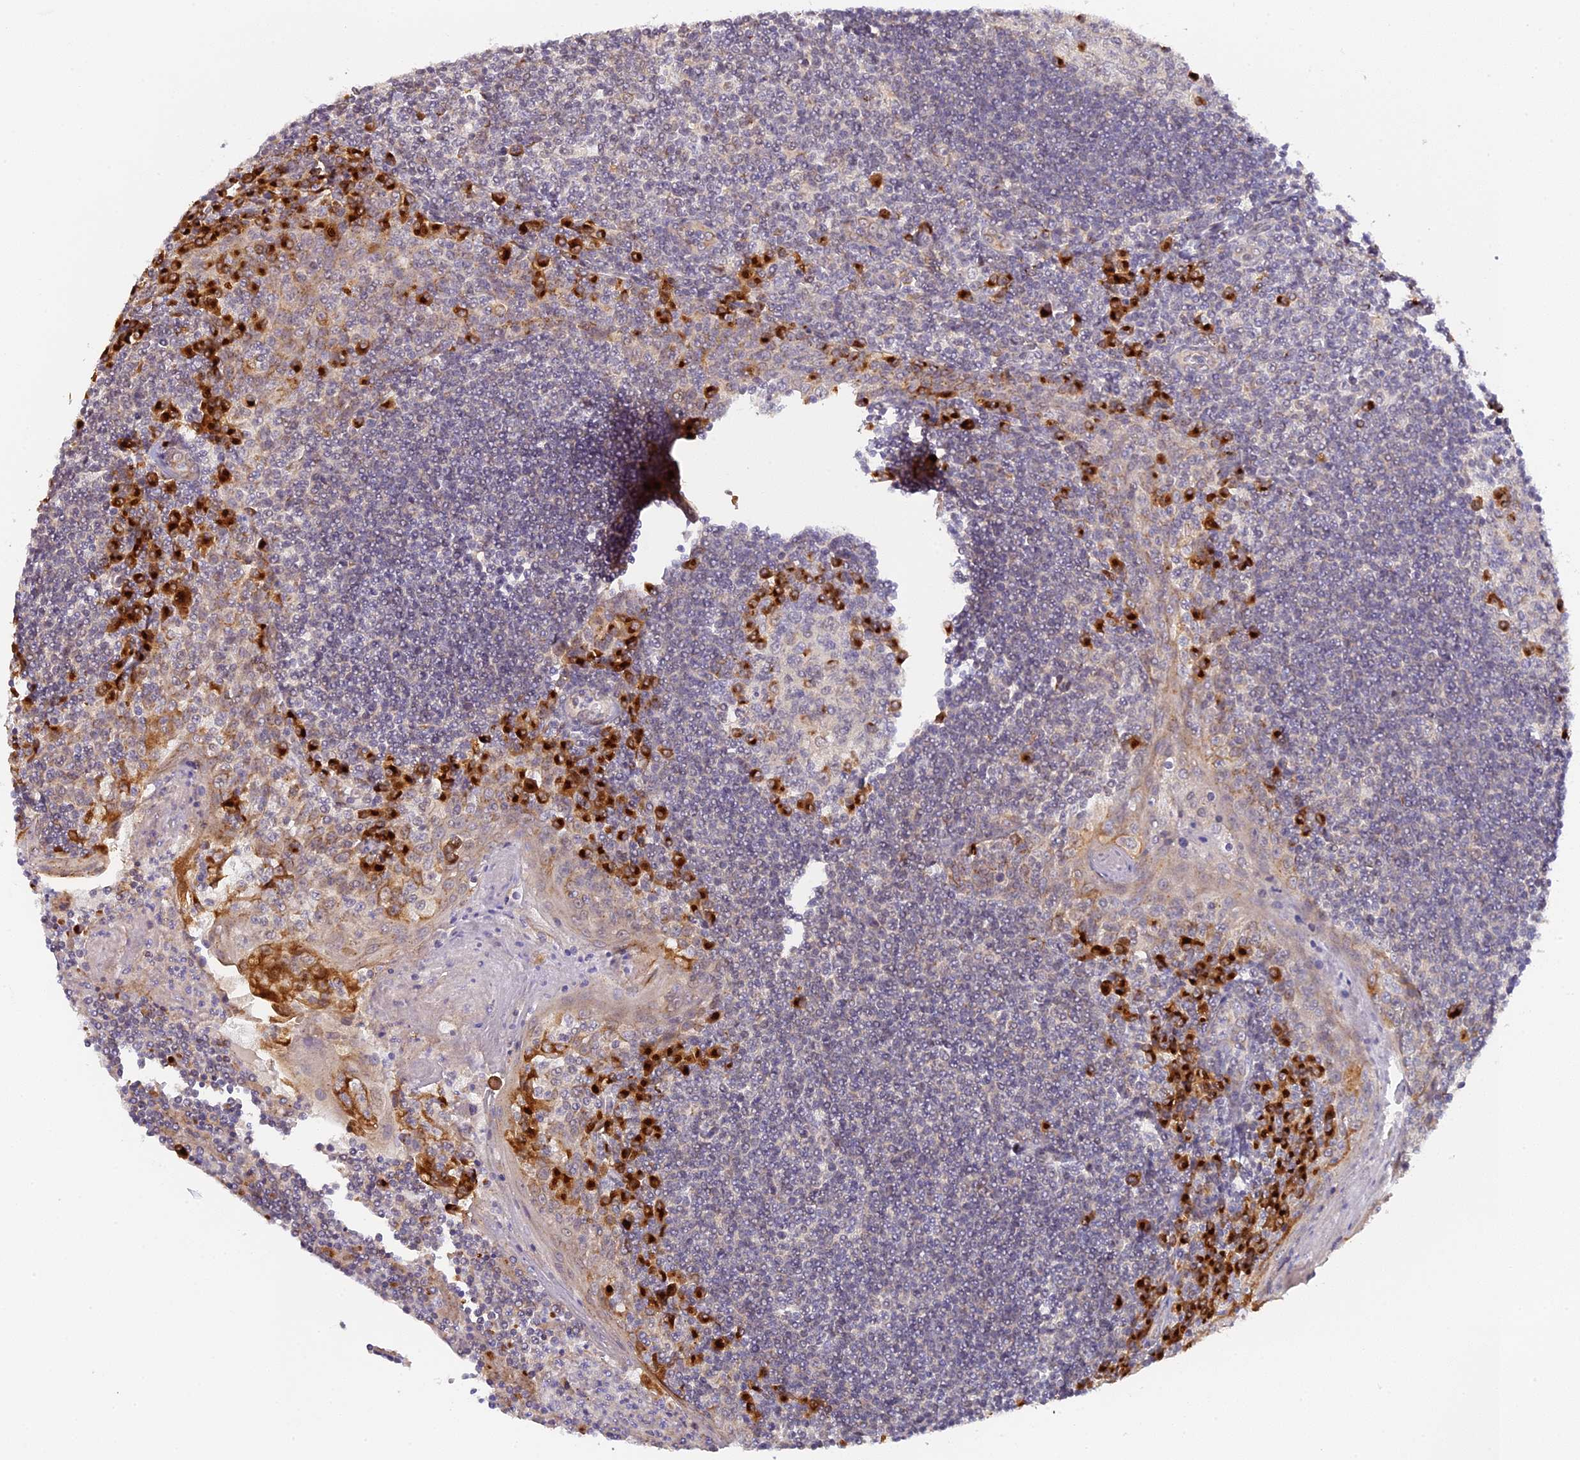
{"staining": {"intensity": "strong", "quantity": "<25%", "location": "cytoplasmic/membranous"}, "tissue": "tonsil", "cell_type": "Germinal center cells", "image_type": "normal", "snomed": [{"axis": "morphology", "description": "Normal tissue, NOS"}, {"axis": "topography", "description": "Tonsil"}], "caption": "This is a photomicrograph of immunohistochemistry staining of benign tonsil, which shows strong staining in the cytoplasmic/membranous of germinal center cells.", "gene": "SNX17", "patient": {"sex": "male", "age": 27}}